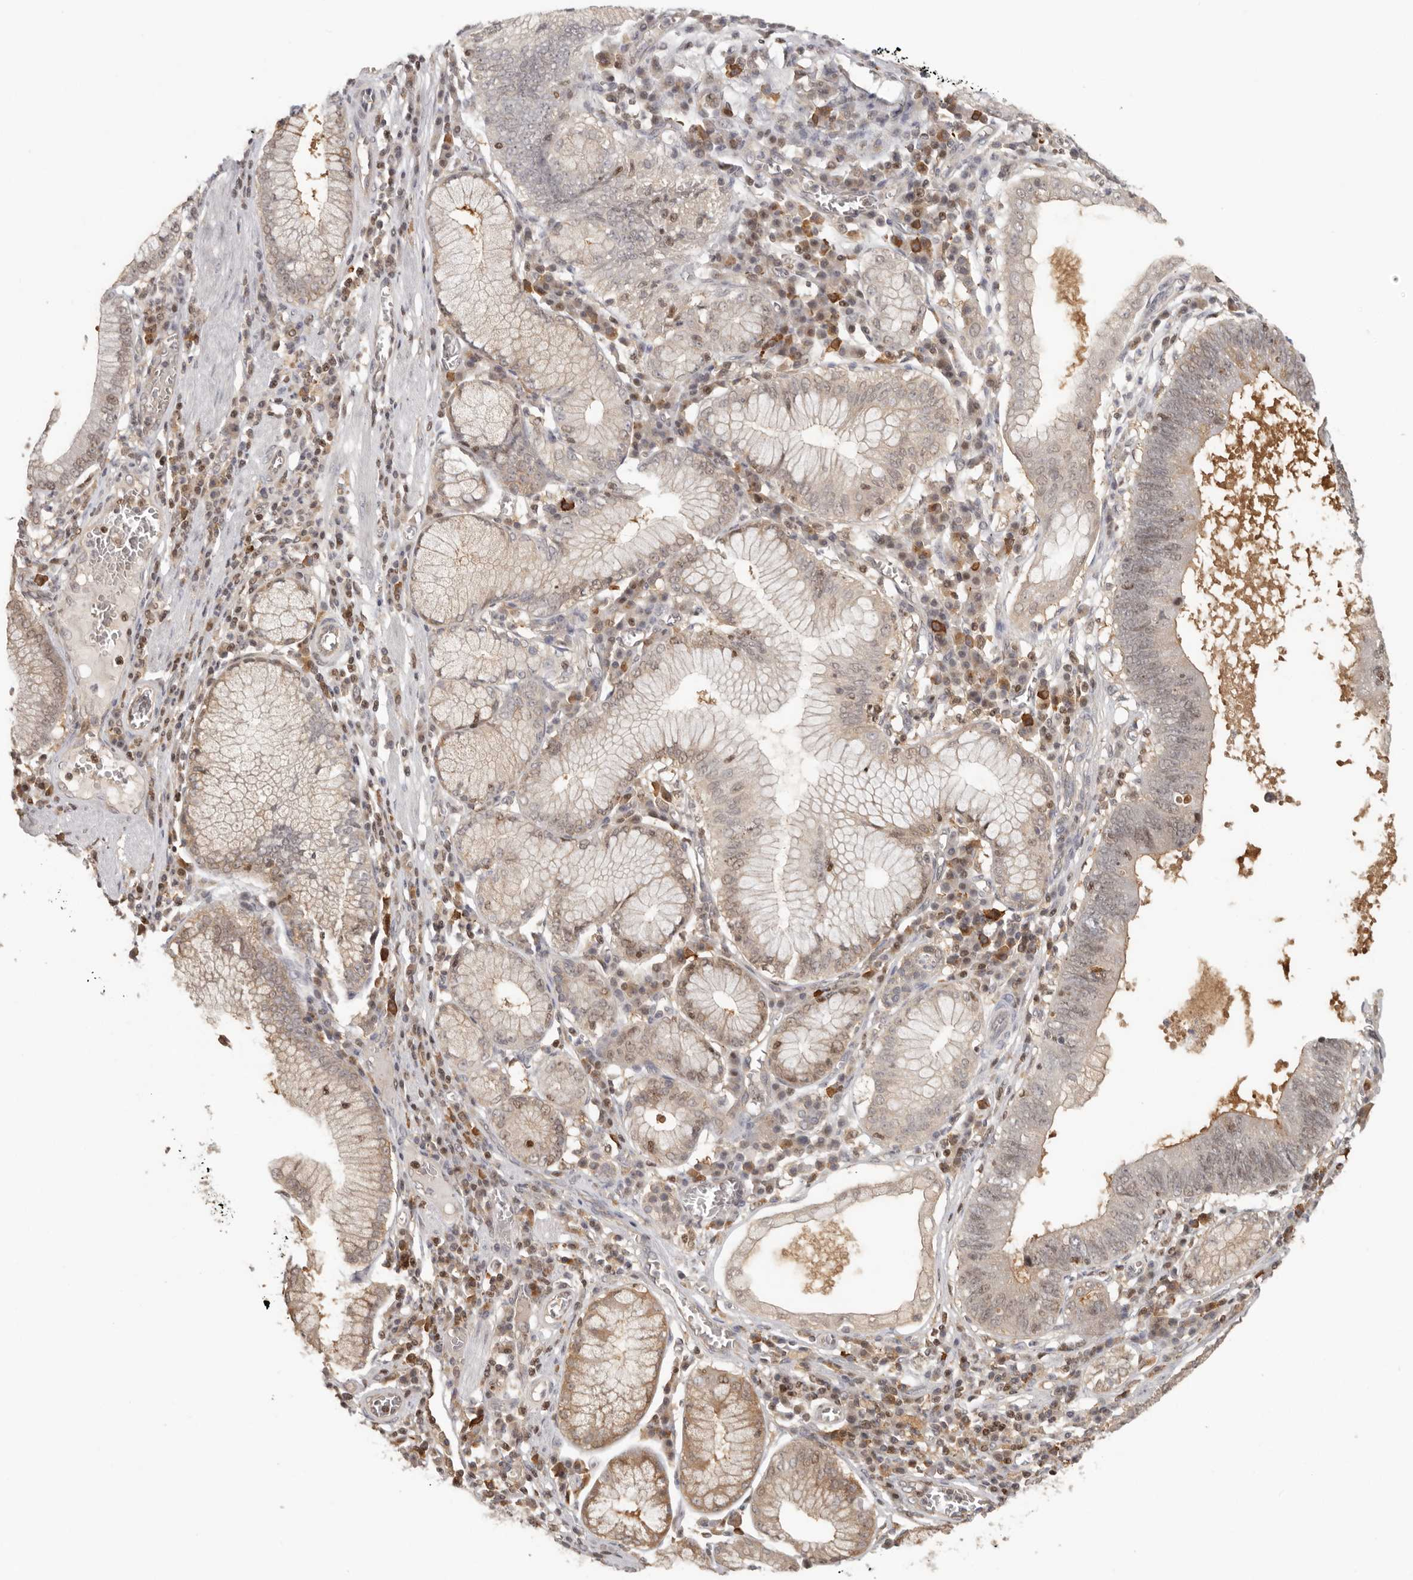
{"staining": {"intensity": "weak", "quantity": "<25%", "location": "nuclear"}, "tissue": "stomach cancer", "cell_type": "Tumor cells", "image_type": "cancer", "snomed": [{"axis": "morphology", "description": "Adenocarcinoma, NOS"}, {"axis": "topography", "description": "Stomach"}], "caption": "This is an immunohistochemistry photomicrograph of stomach cancer. There is no positivity in tumor cells.", "gene": "PSMA5", "patient": {"sex": "male", "age": 59}}